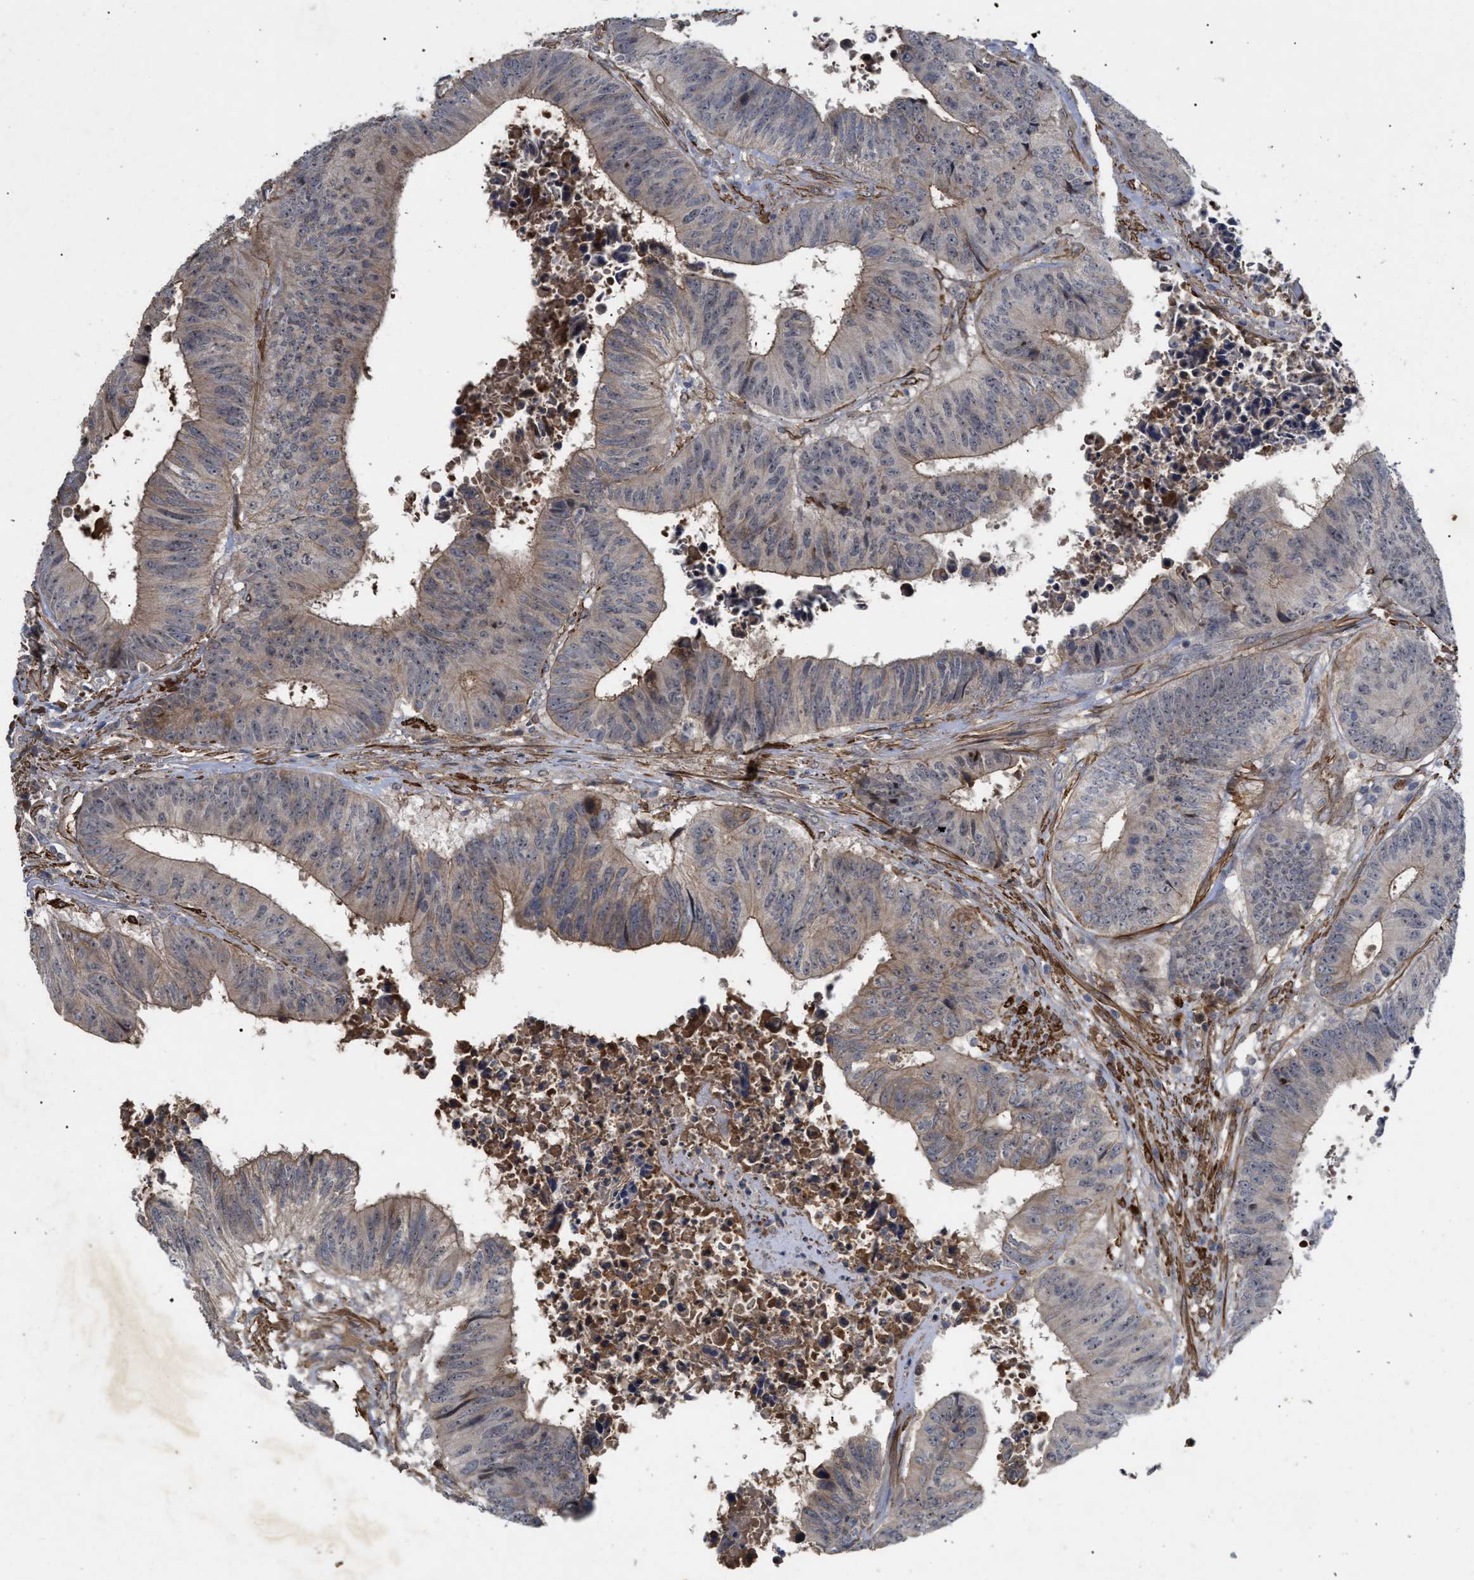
{"staining": {"intensity": "weak", "quantity": ">75%", "location": "cytoplasmic/membranous"}, "tissue": "colorectal cancer", "cell_type": "Tumor cells", "image_type": "cancer", "snomed": [{"axis": "morphology", "description": "Adenocarcinoma, NOS"}, {"axis": "topography", "description": "Rectum"}], "caption": "Approximately >75% of tumor cells in human colorectal cancer (adenocarcinoma) display weak cytoplasmic/membranous protein staining as visualized by brown immunohistochemical staining.", "gene": "ST6GALNAC6", "patient": {"sex": "male", "age": 72}}